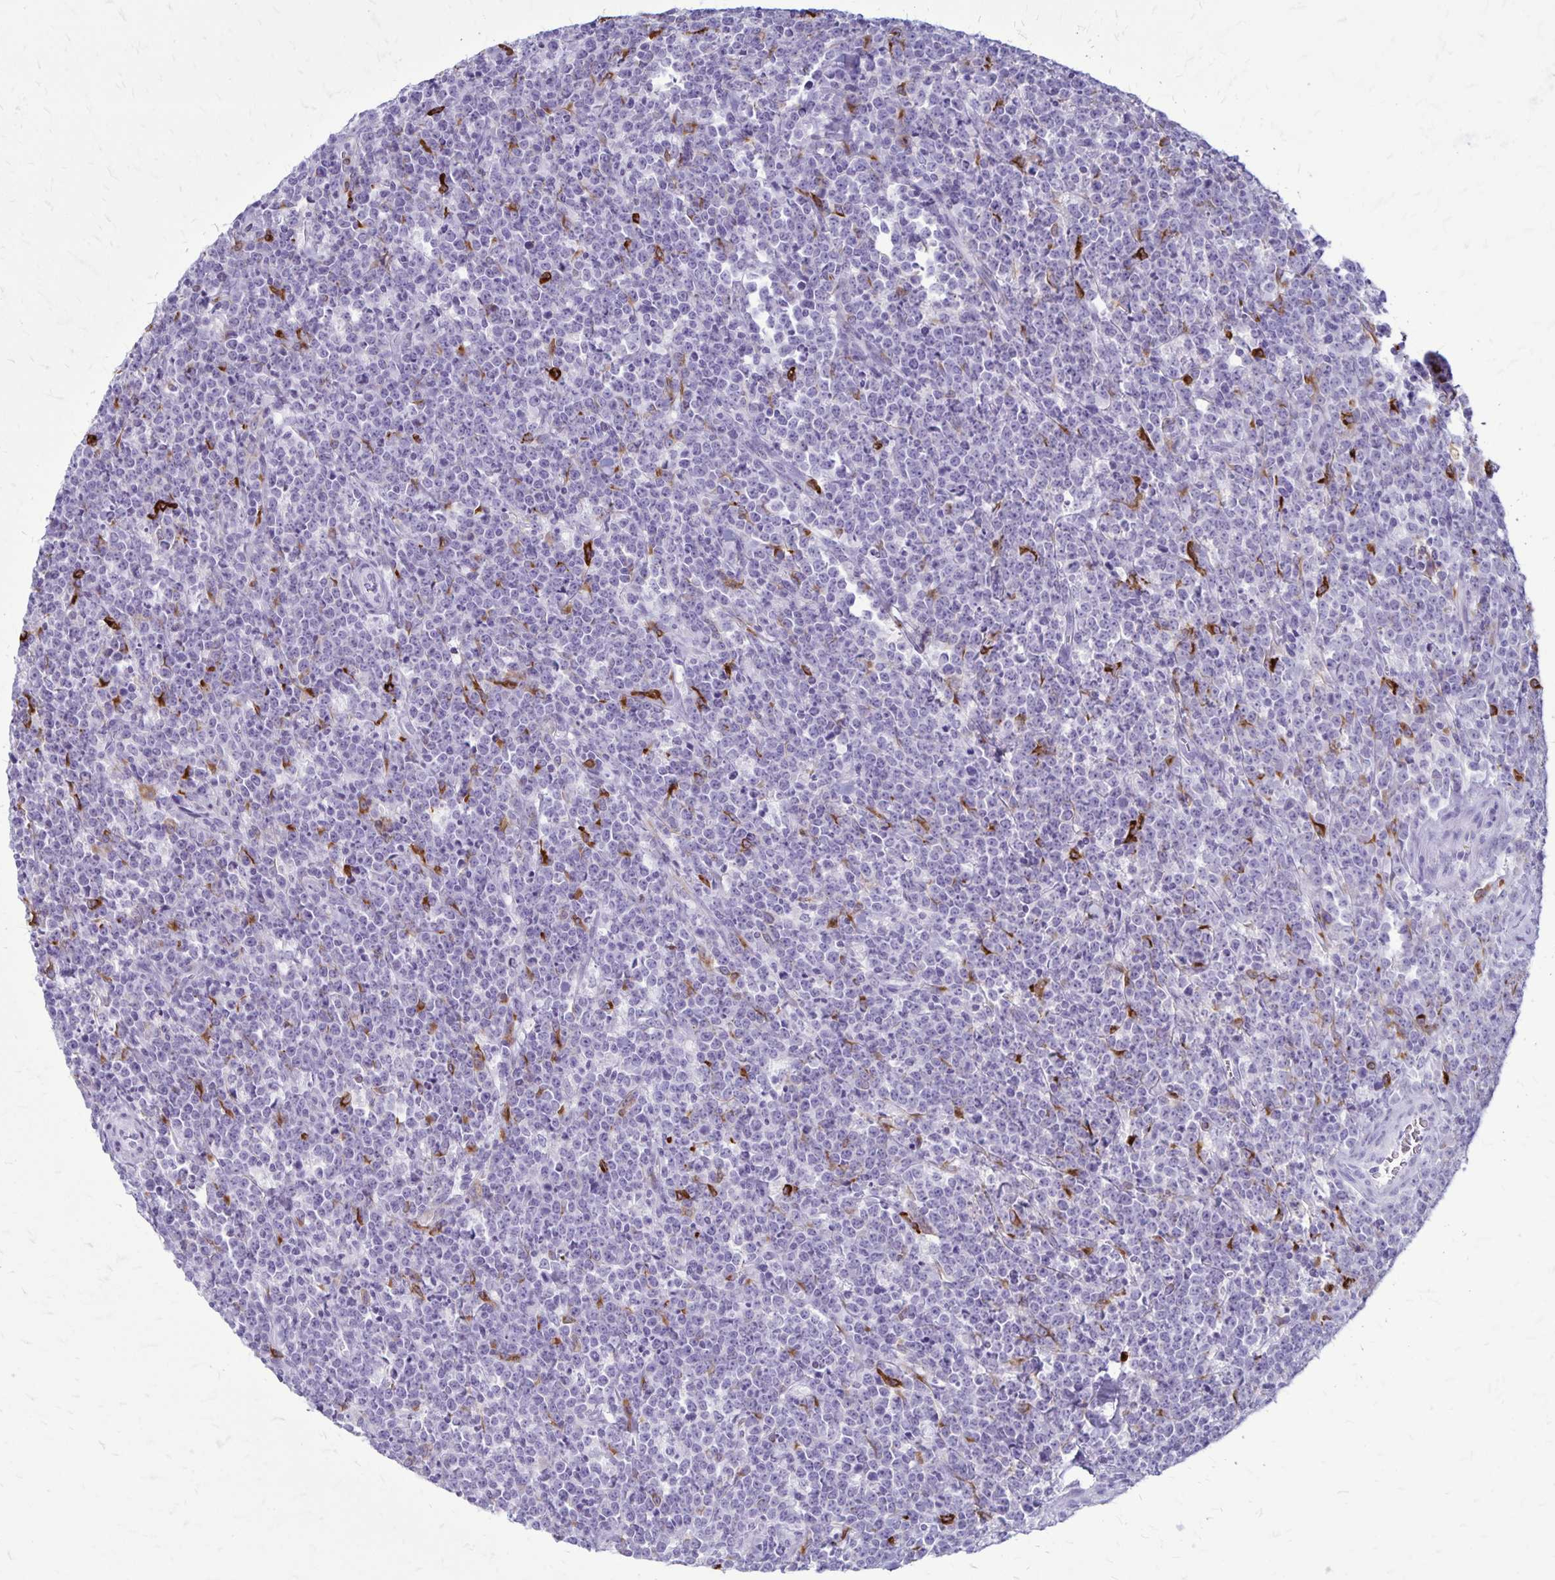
{"staining": {"intensity": "negative", "quantity": "none", "location": "none"}, "tissue": "lymphoma", "cell_type": "Tumor cells", "image_type": "cancer", "snomed": [{"axis": "morphology", "description": "Malignant lymphoma, non-Hodgkin's type, High grade"}, {"axis": "topography", "description": "Small intestine"}], "caption": "Tumor cells are negative for brown protein staining in malignant lymphoma, non-Hodgkin's type (high-grade).", "gene": "RTN1", "patient": {"sex": "female", "age": 56}}